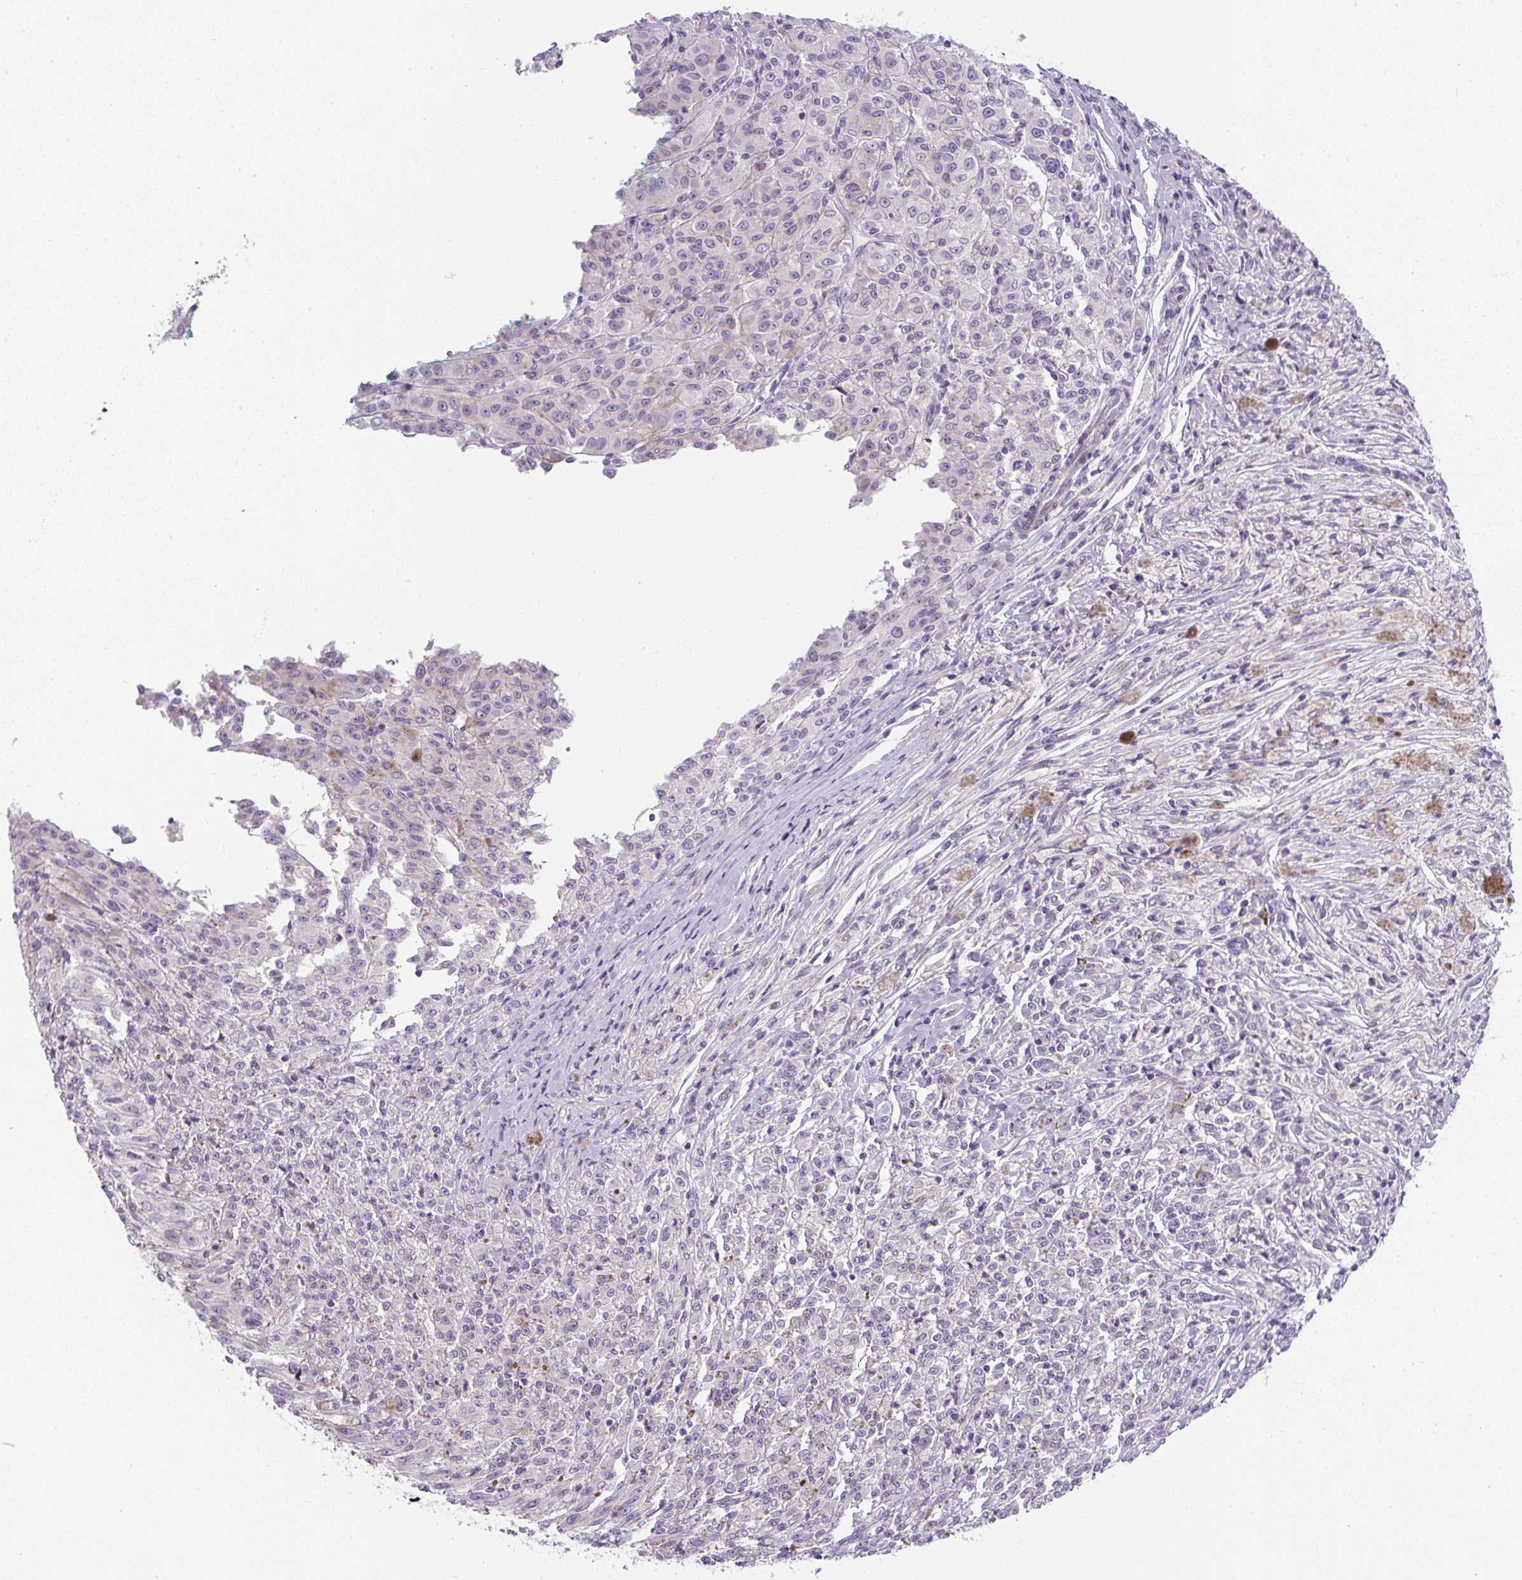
{"staining": {"intensity": "negative", "quantity": "none", "location": "none"}, "tissue": "melanoma", "cell_type": "Tumor cells", "image_type": "cancer", "snomed": [{"axis": "morphology", "description": "Malignant melanoma, NOS"}, {"axis": "topography", "description": "Skin"}], "caption": "Immunohistochemistry (IHC) histopathology image of malignant melanoma stained for a protein (brown), which demonstrates no staining in tumor cells. (Brightfield microscopy of DAB IHC at high magnification).", "gene": "ADAMTS19", "patient": {"sex": "female", "age": 52}}